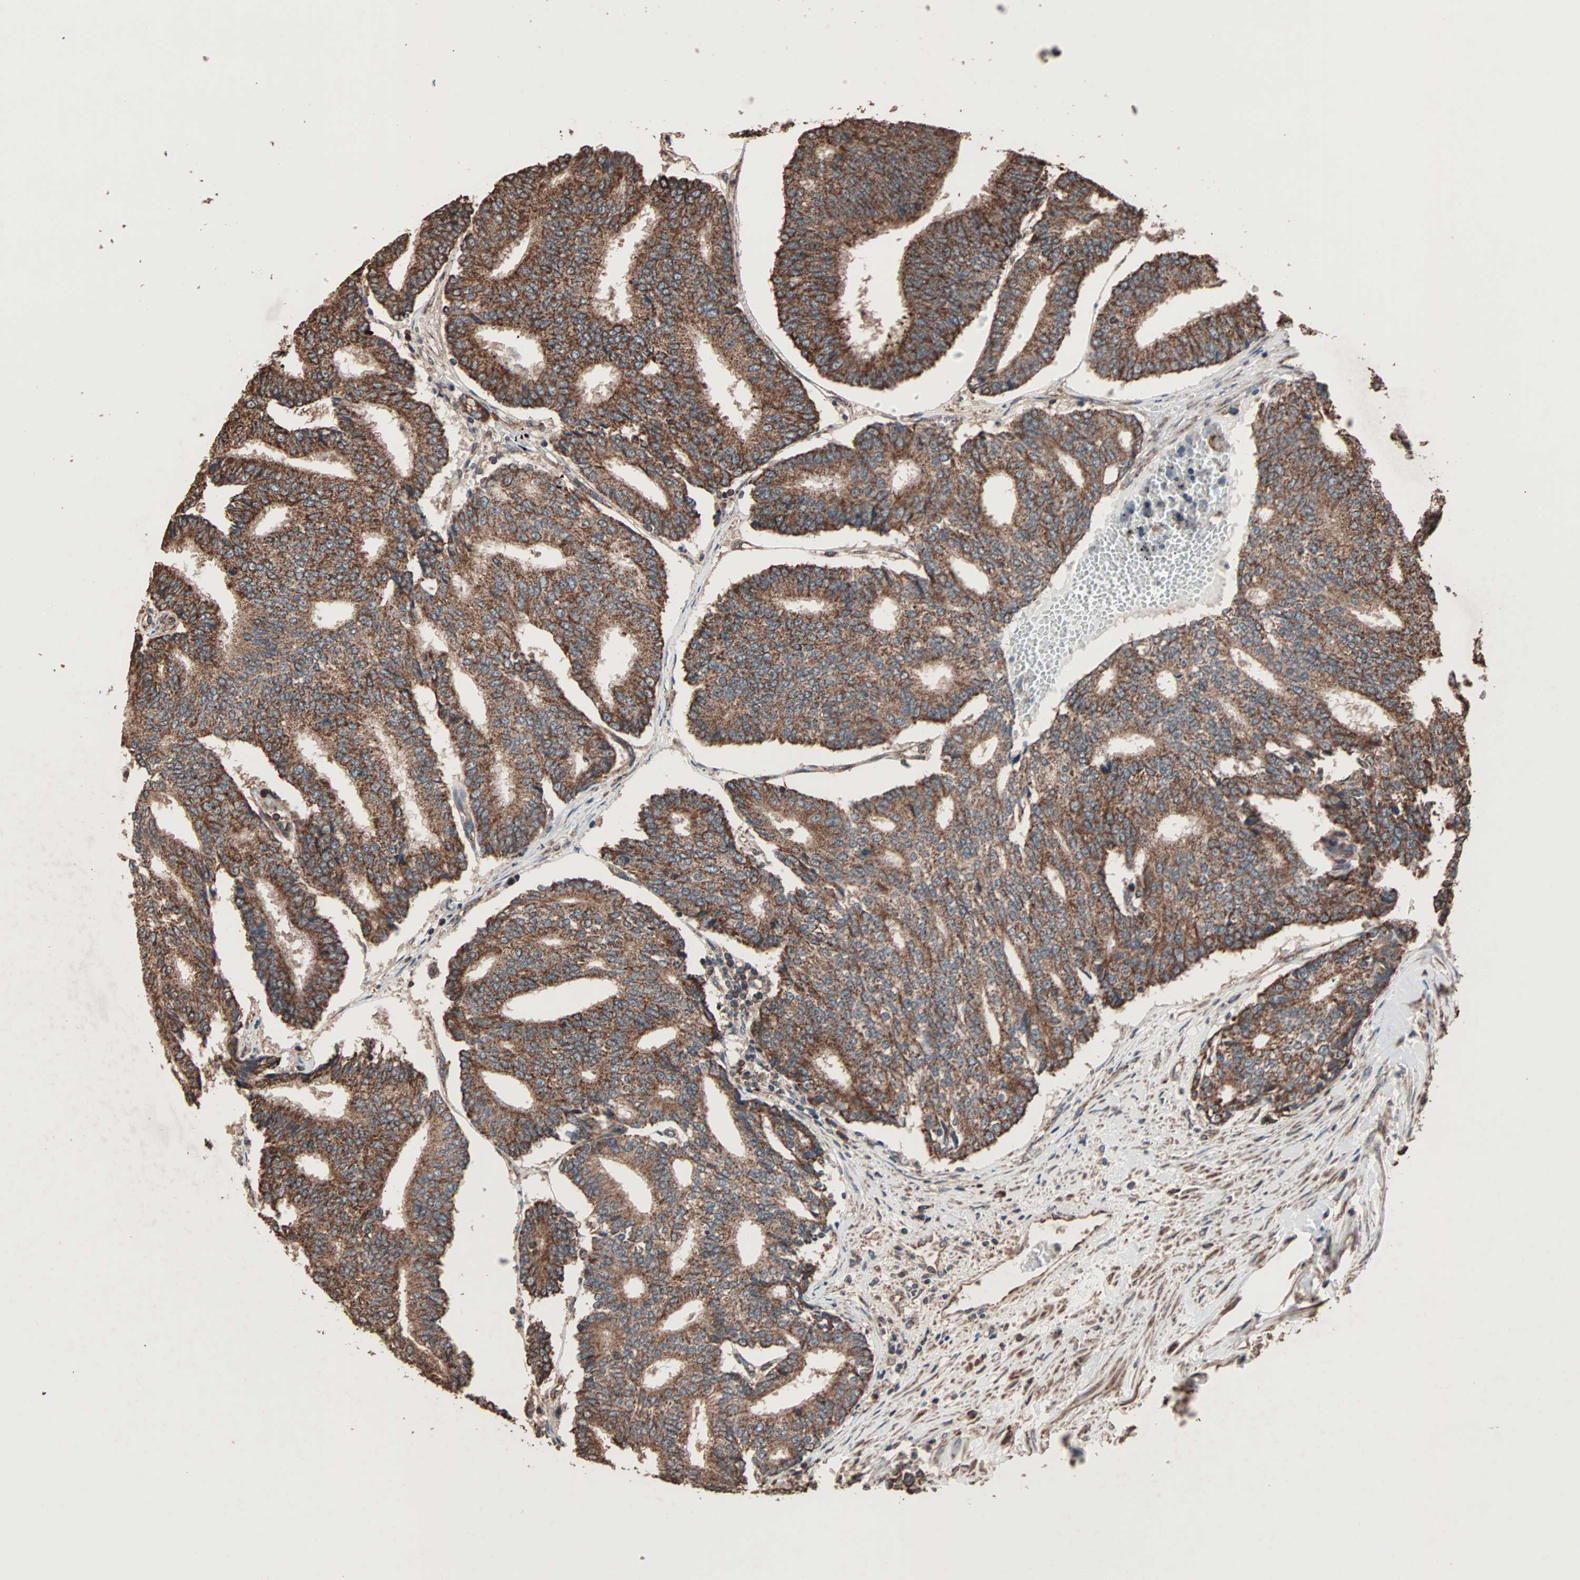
{"staining": {"intensity": "strong", "quantity": ">75%", "location": "cytoplasmic/membranous"}, "tissue": "prostate cancer", "cell_type": "Tumor cells", "image_type": "cancer", "snomed": [{"axis": "morphology", "description": "Adenocarcinoma, High grade"}, {"axis": "topography", "description": "Prostate"}], "caption": "Protein staining of prostate adenocarcinoma (high-grade) tissue demonstrates strong cytoplasmic/membranous positivity in about >75% of tumor cells.", "gene": "MRPL2", "patient": {"sex": "male", "age": 55}}